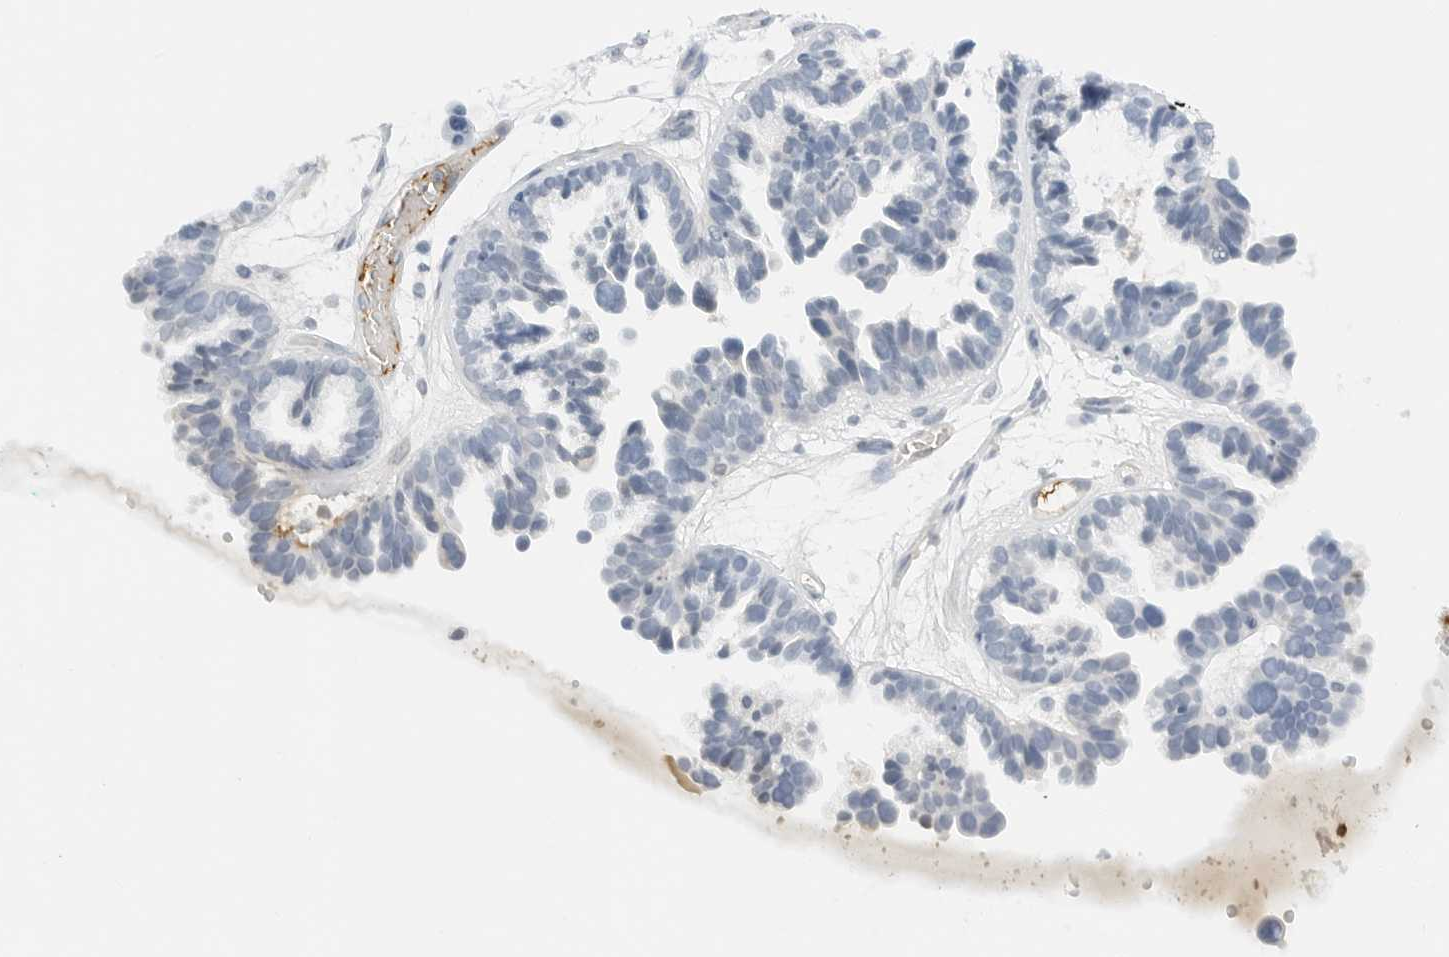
{"staining": {"intensity": "negative", "quantity": "none", "location": "none"}, "tissue": "ovarian cancer", "cell_type": "Tumor cells", "image_type": "cancer", "snomed": [{"axis": "morphology", "description": "Cystadenocarcinoma, serous, NOS"}, {"axis": "topography", "description": "Ovary"}], "caption": "This is an immunohistochemistry (IHC) micrograph of human ovarian cancer (serous cystadenocarcinoma). There is no positivity in tumor cells.", "gene": "PKDCC", "patient": {"sex": "female", "age": 56}}